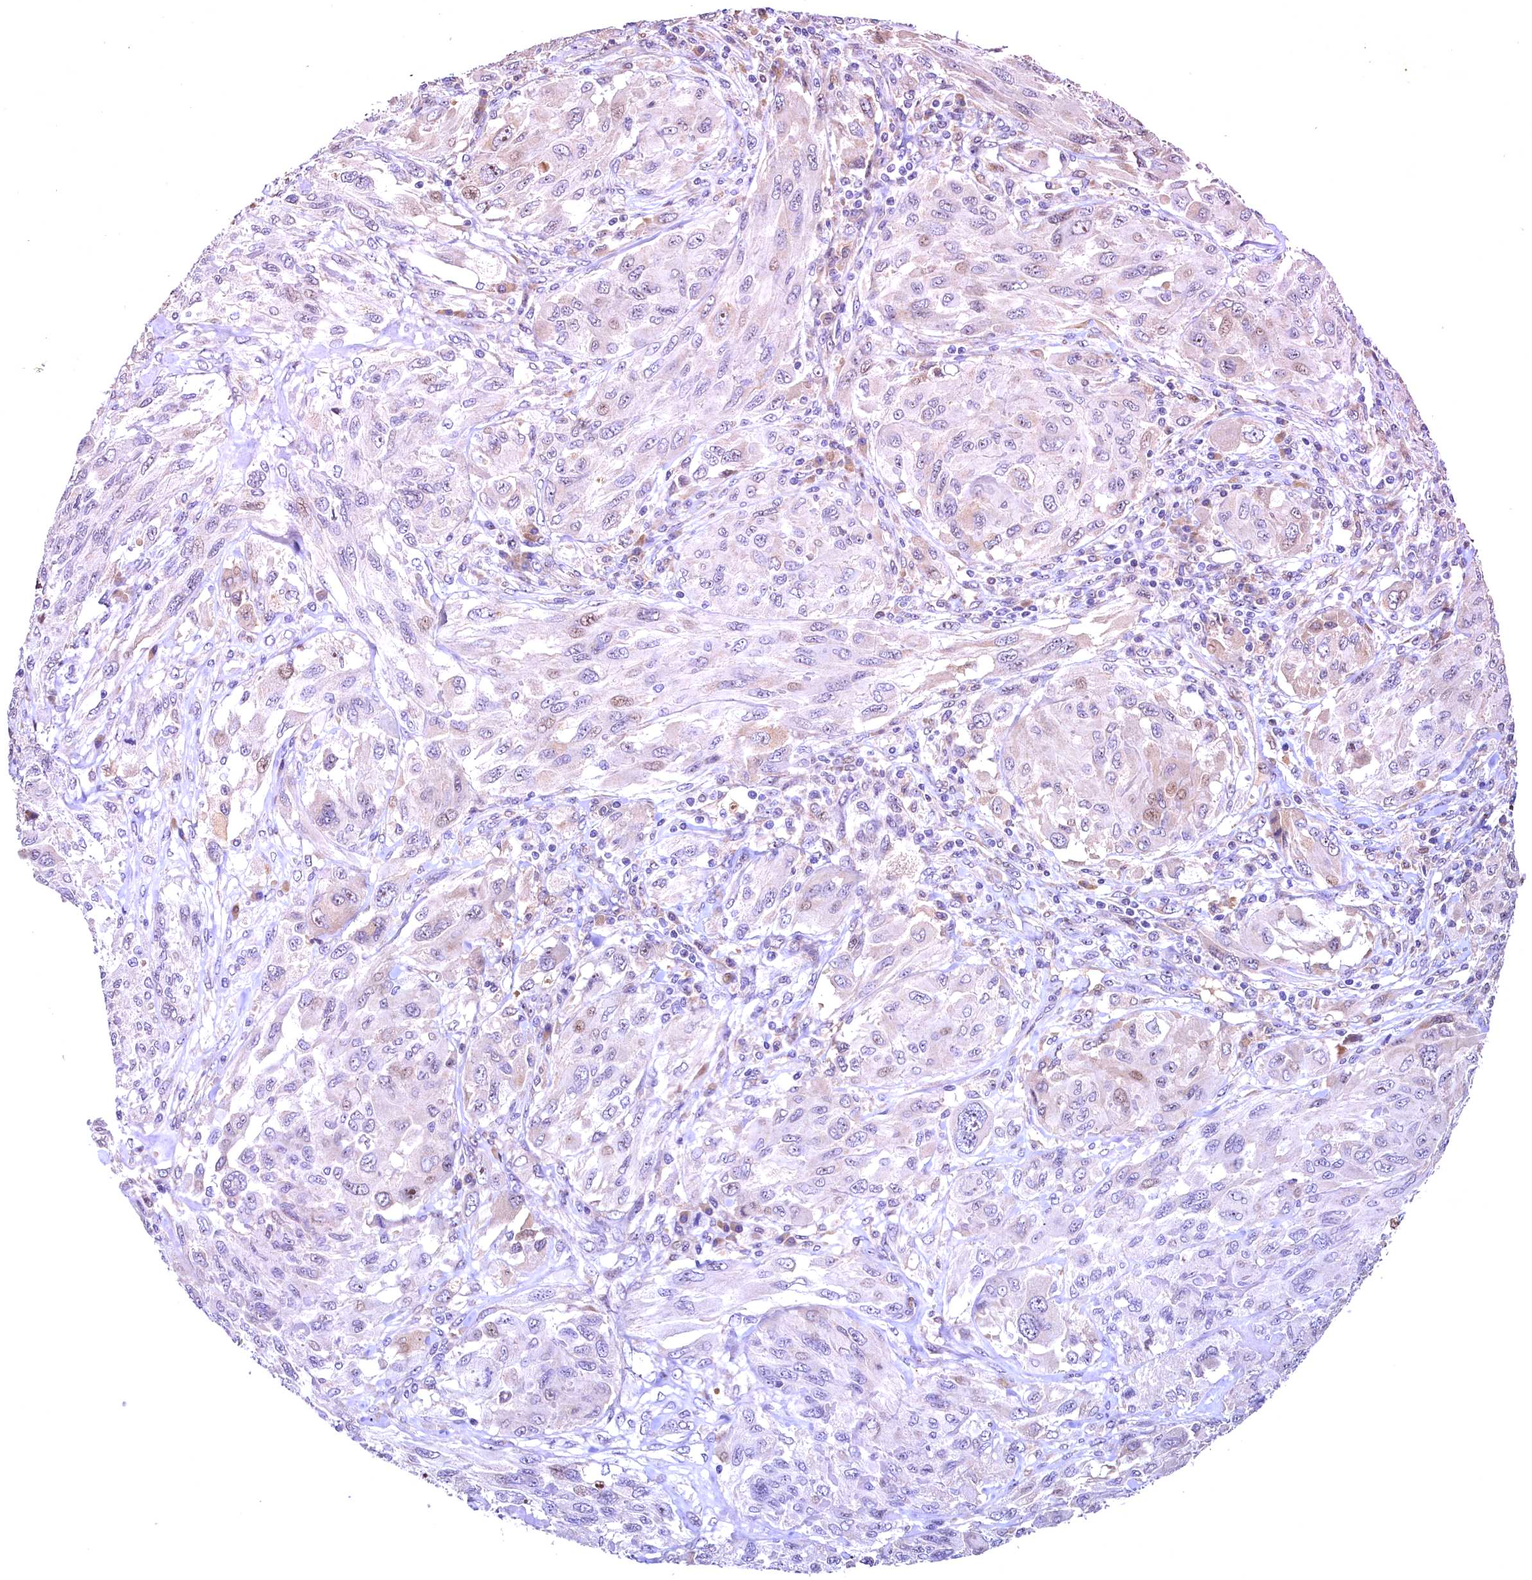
{"staining": {"intensity": "weak", "quantity": "<25%", "location": "nuclear"}, "tissue": "melanoma", "cell_type": "Tumor cells", "image_type": "cancer", "snomed": [{"axis": "morphology", "description": "Malignant melanoma, NOS"}, {"axis": "topography", "description": "Skin"}], "caption": "Immunohistochemical staining of malignant melanoma reveals no significant staining in tumor cells. (Brightfield microscopy of DAB immunohistochemistry (IHC) at high magnification).", "gene": "LATS2", "patient": {"sex": "female", "age": 91}}